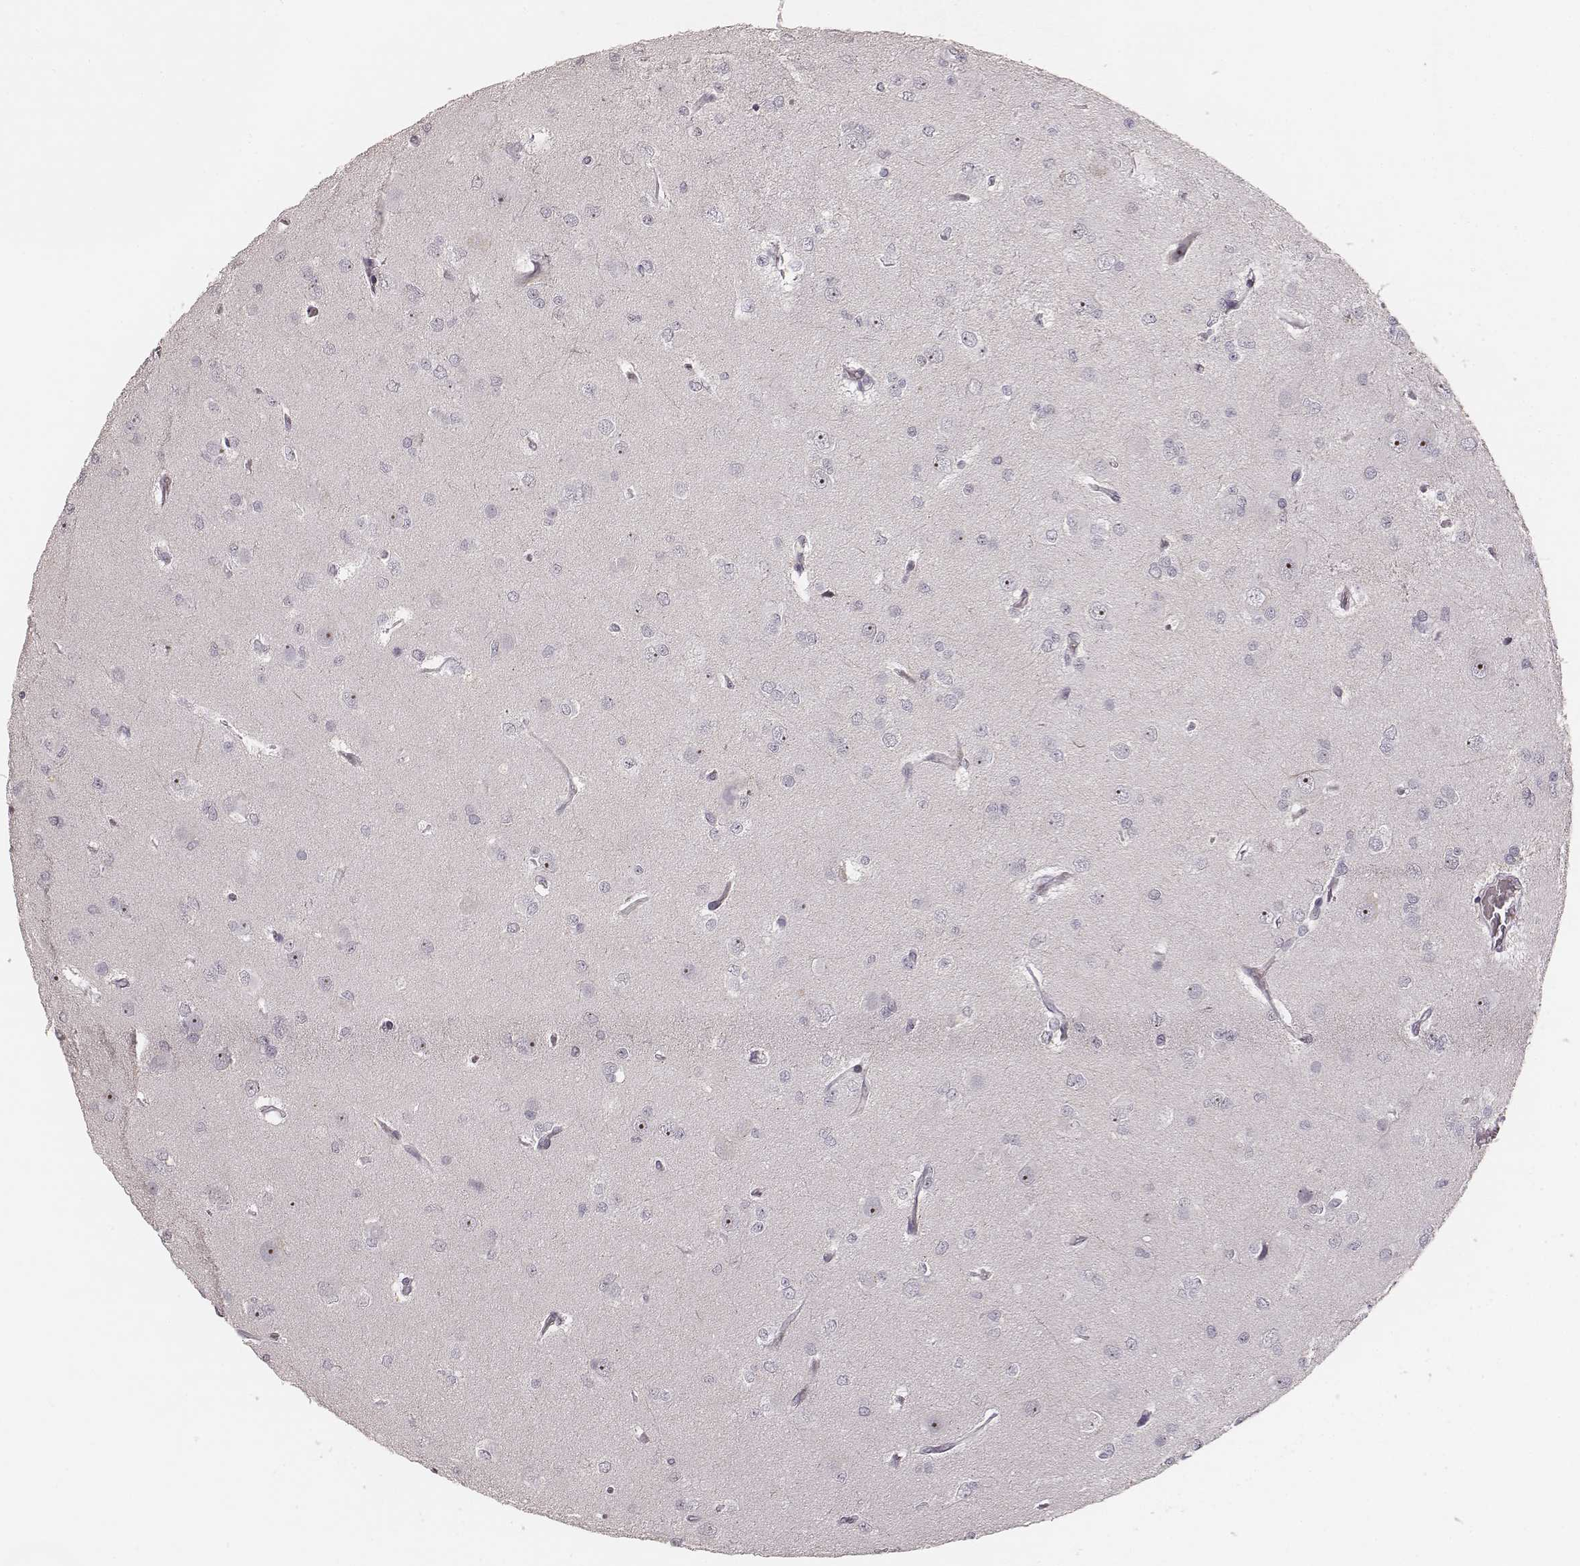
{"staining": {"intensity": "negative", "quantity": "none", "location": "none"}, "tissue": "glioma", "cell_type": "Tumor cells", "image_type": "cancer", "snomed": [{"axis": "morphology", "description": "Glioma, malignant, Low grade"}, {"axis": "topography", "description": "Brain"}], "caption": "Tumor cells show no significant positivity in glioma. Nuclei are stained in blue.", "gene": "MADCAM1", "patient": {"sex": "male", "age": 27}}